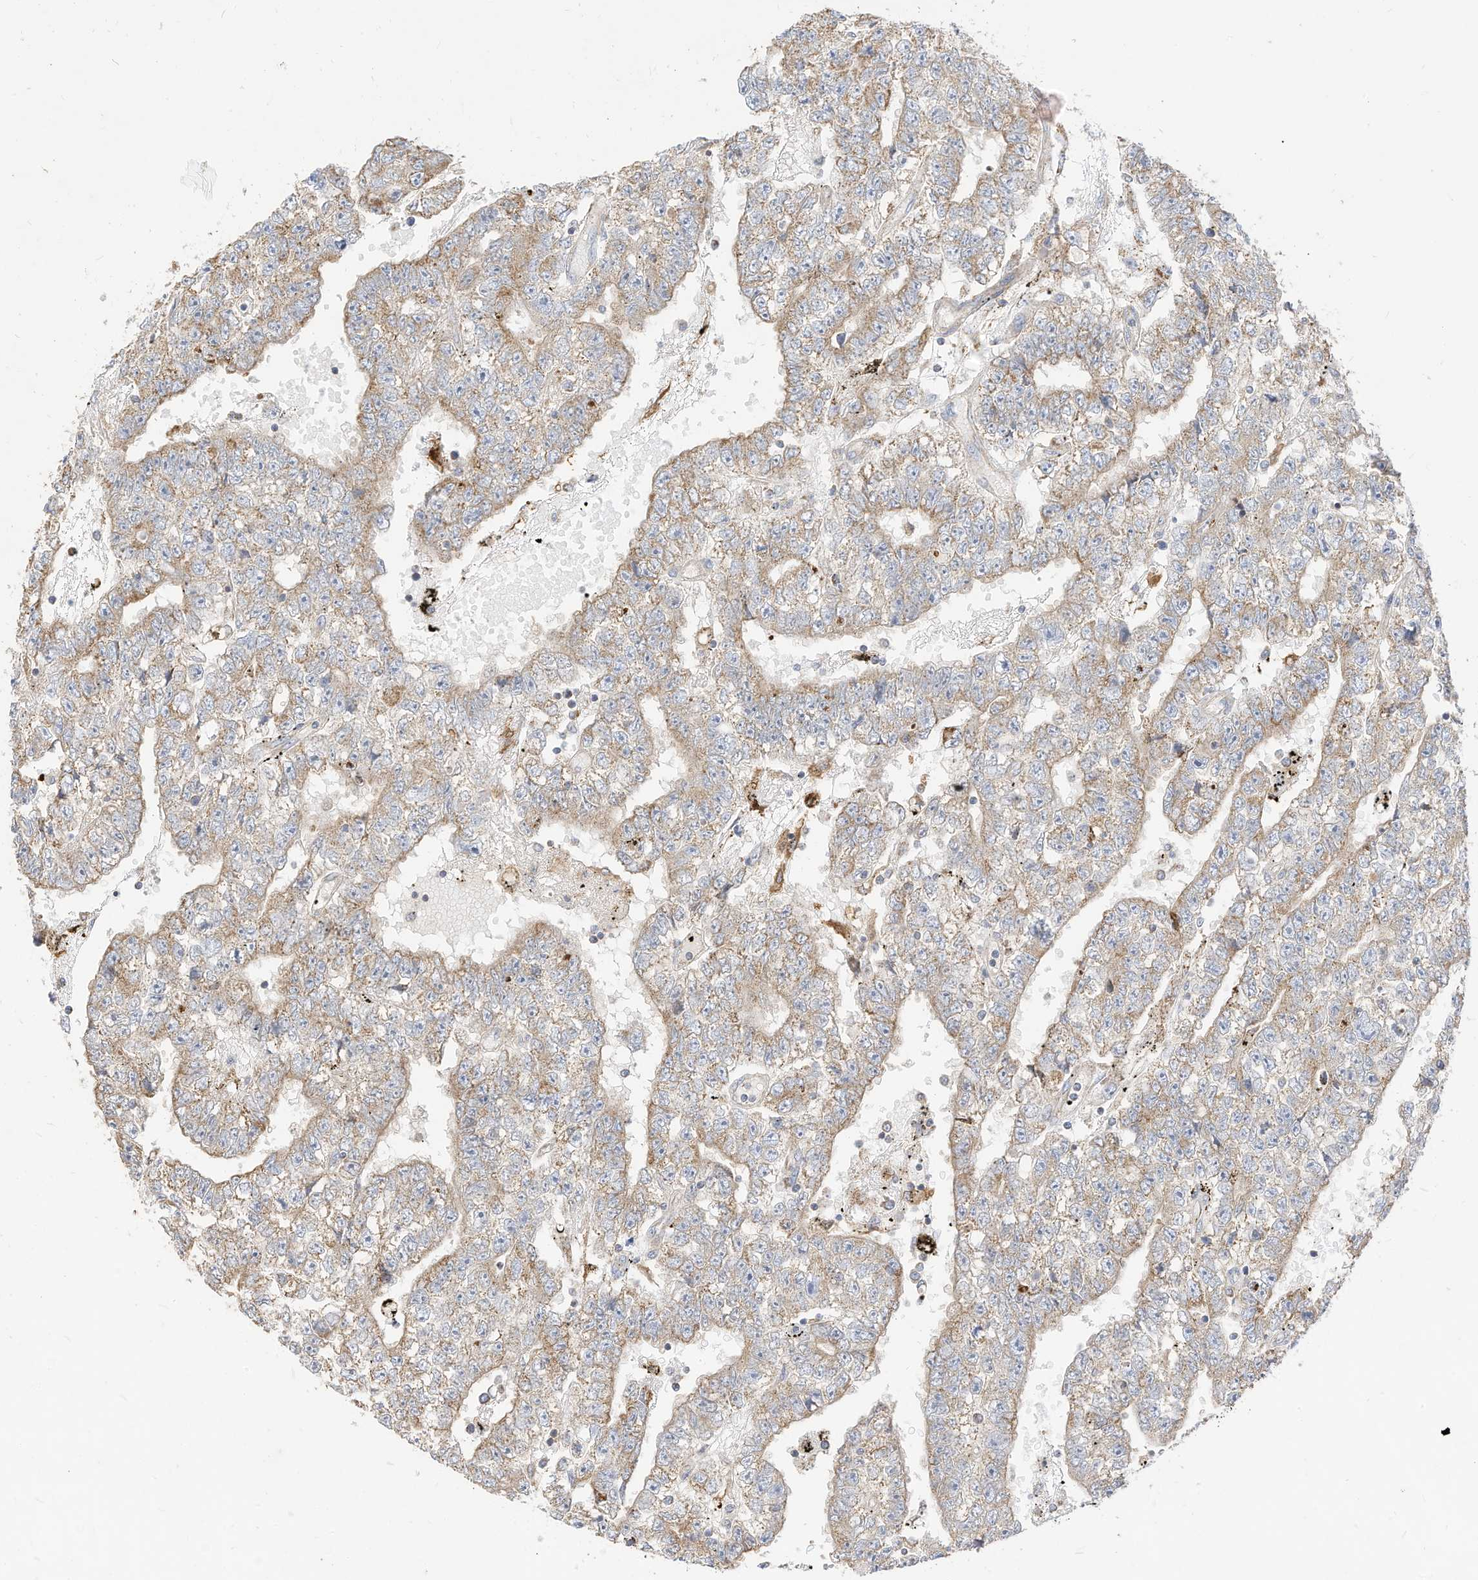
{"staining": {"intensity": "moderate", "quantity": ">75%", "location": "cytoplasmic/membranous"}, "tissue": "testis cancer", "cell_type": "Tumor cells", "image_type": "cancer", "snomed": [{"axis": "morphology", "description": "Carcinoma, Embryonal, NOS"}, {"axis": "topography", "description": "Testis"}], "caption": "A high-resolution micrograph shows immunohistochemistry (IHC) staining of embryonal carcinoma (testis), which demonstrates moderate cytoplasmic/membranous staining in approximately >75% of tumor cells. (DAB IHC, brown staining for protein, blue staining for nuclei).", "gene": "RHOH", "patient": {"sex": "male", "age": 25}}